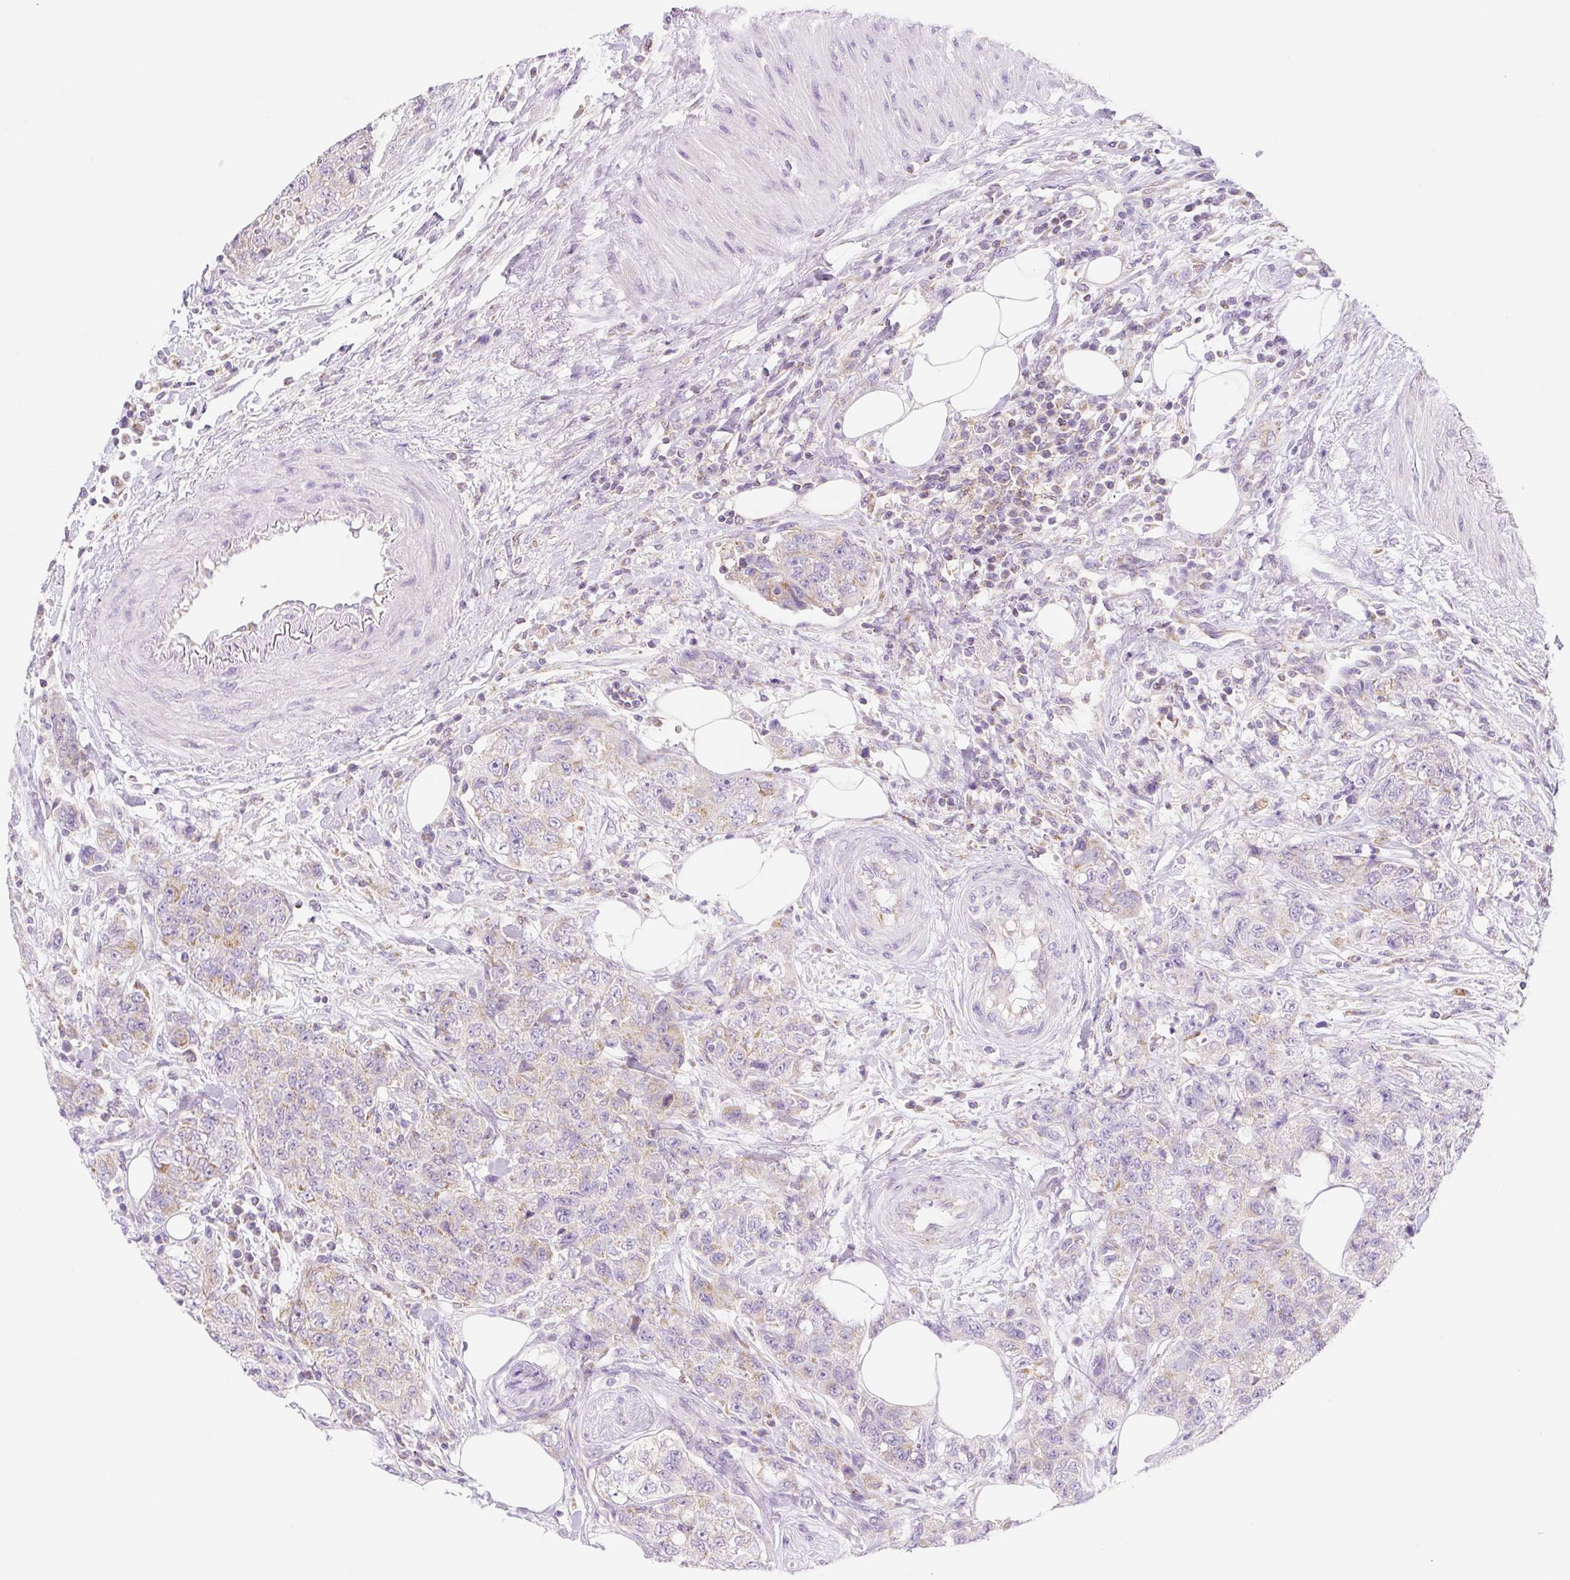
{"staining": {"intensity": "weak", "quantity": "<25%", "location": "cytoplasmic/membranous"}, "tissue": "urothelial cancer", "cell_type": "Tumor cells", "image_type": "cancer", "snomed": [{"axis": "morphology", "description": "Urothelial carcinoma, High grade"}, {"axis": "topography", "description": "Urinary bladder"}], "caption": "An image of urothelial cancer stained for a protein demonstrates no brown staining in tumor cells.", "gene": "FOCAD", "patient": {"sex": "female", "age": 78}}